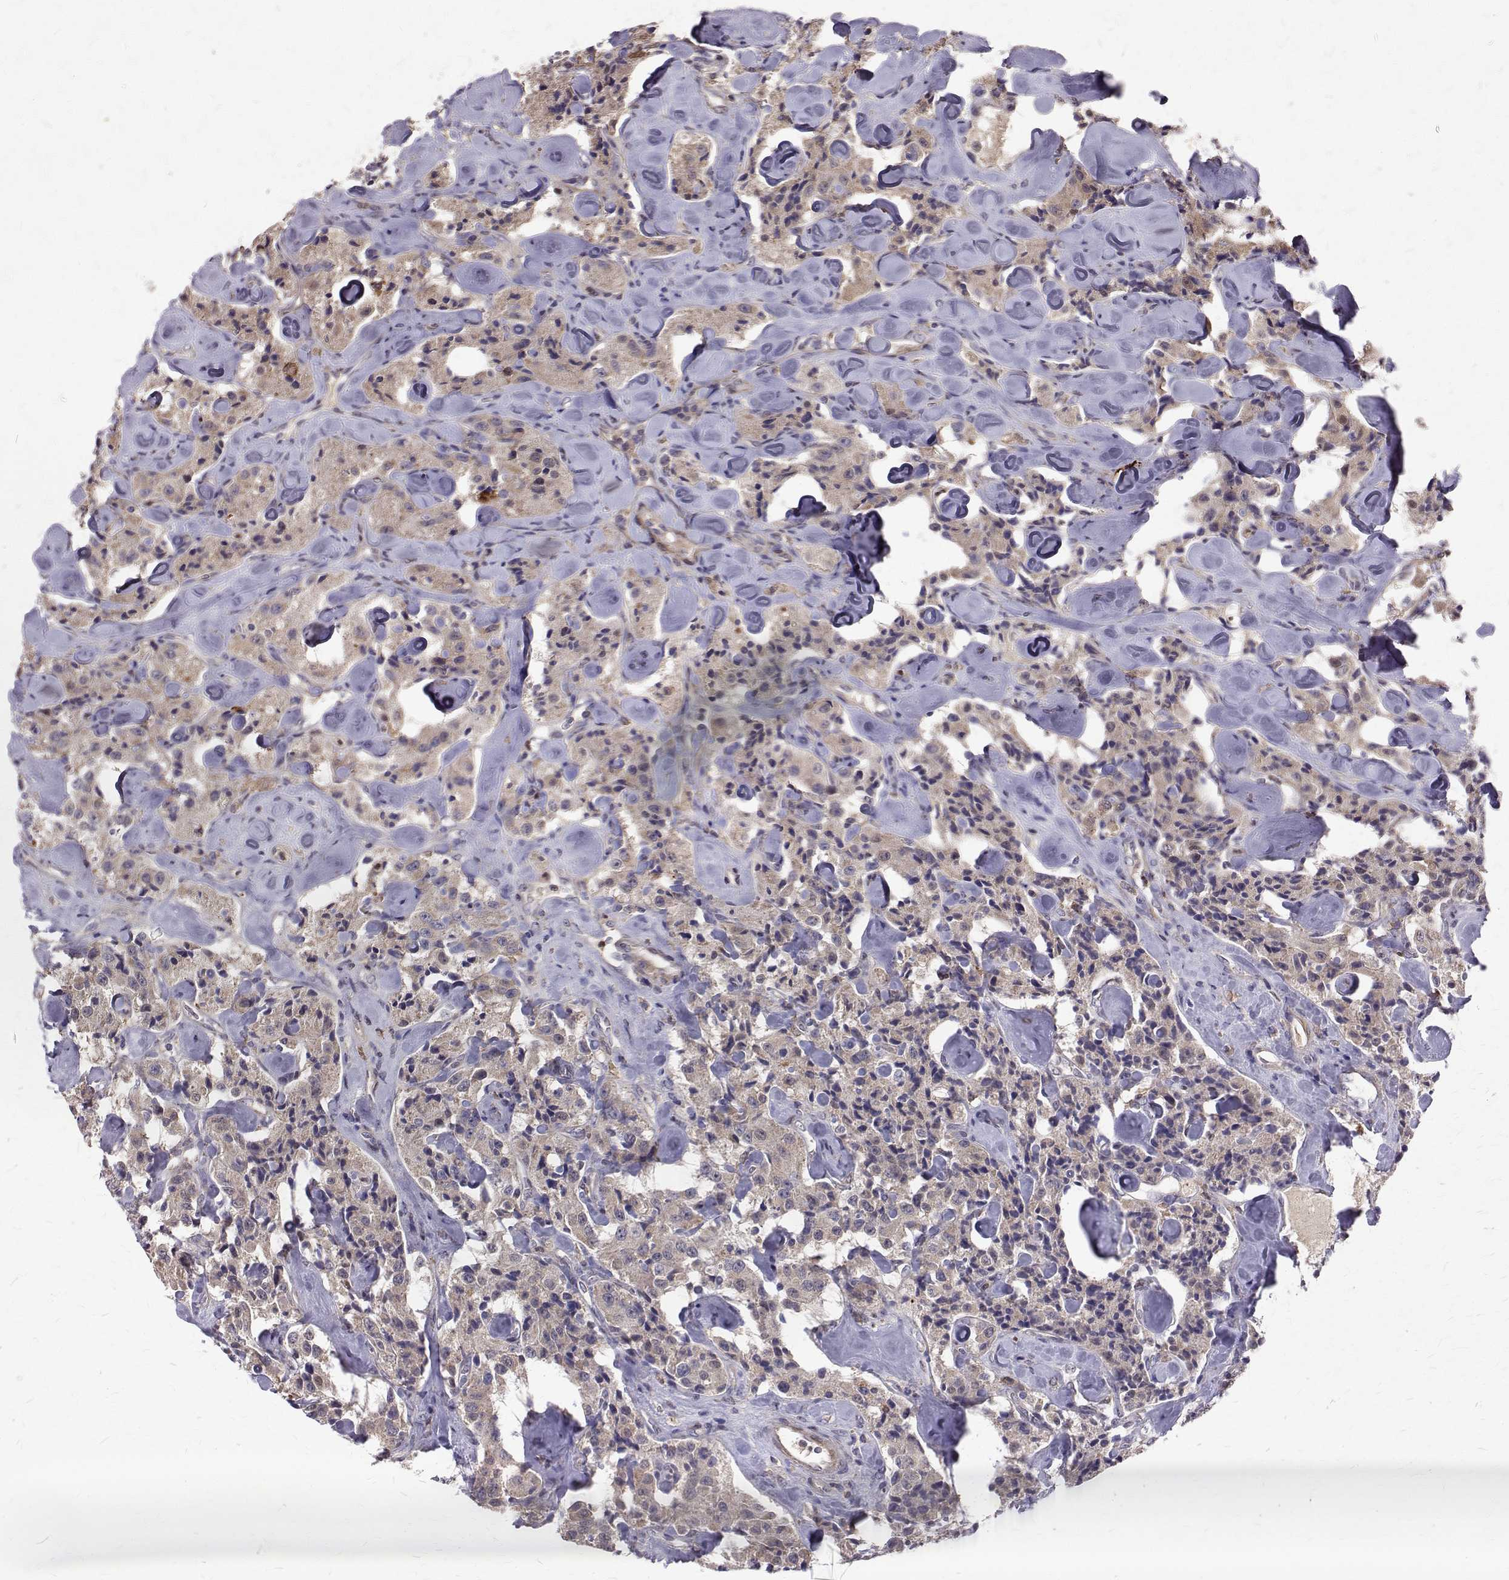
{"staining": {"intensity": "weak", "quantity": "25%-75%", "location": "cytoplasmic/membranous"}, "tissue": "carcinoid", "cell_type": "Tumor cells", "image_type": "cancer", "snomed": [{"axis": "morphology", "description": "Carcinoid, malignant, NOS"}, {"axis": "topography", "description": "Pancreas"}], "caption": "Brown immunohistochemical staining in human malignant carcinoid exhibits weak cytoplasmic/membranous staining in about 25%-75% of tumor cells.", "gene": "CCDC89", "patient": {"sex": "male", "age": 41}}